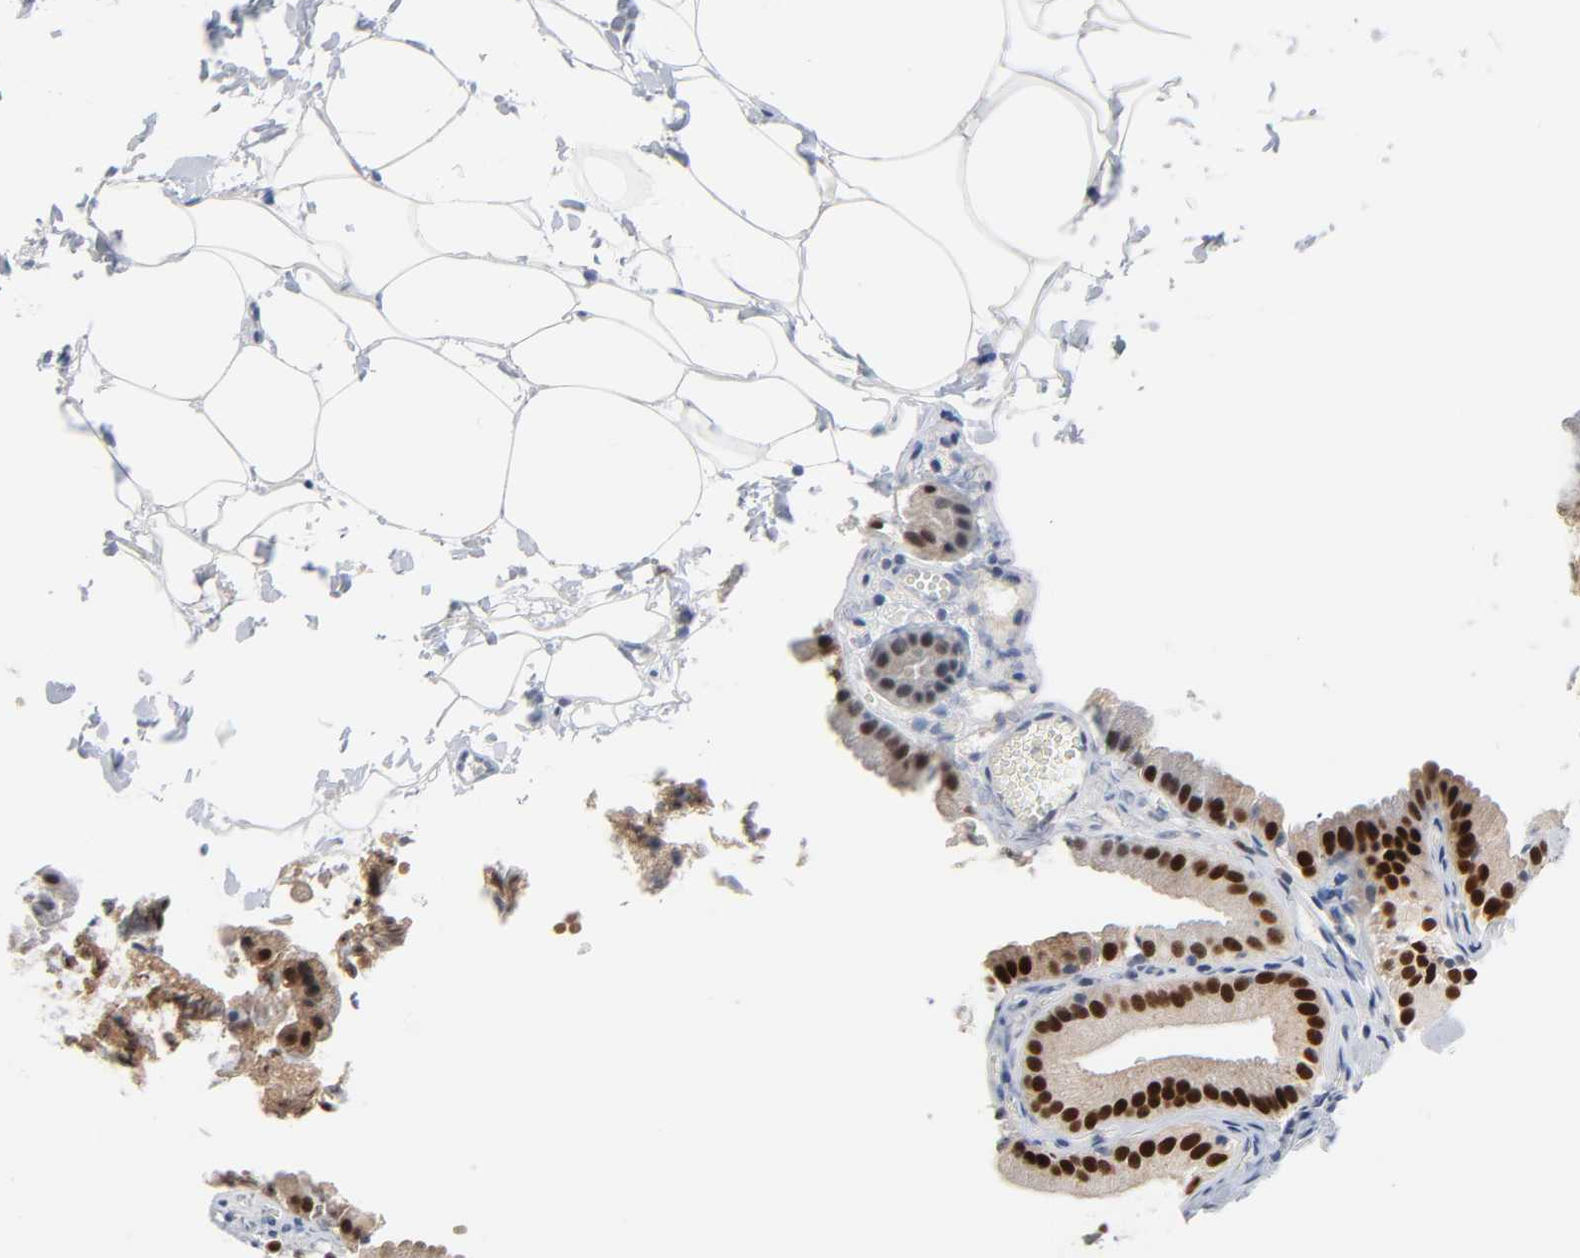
{"staining": {"intensity": "strong", "quantity": ">75%", "location": "cytoplasmic/membranous,nuclear"}, "tissue": "gallbladder", "cell_type": "Glandular cells", "image_type": "normal", "snomed": [{"axis": "morphology", "description": "Normal tissue, NOS"}, {"axis": "topography", "description": "Gallbladder"}], "caption": "Protein staining demonstrates strong cytoplasmic/membranous,nuclear positivity in about >75% of glandular cells in unremarkable gallbladder. The protein is stained brown, and the nuclei are stained in blue (DAB (3,3'-diaminobenzidine) IHC with brightfield microscopy, high magnification).", "gene": "WEE1", "patient": {"sex": "female", "age": 24}}